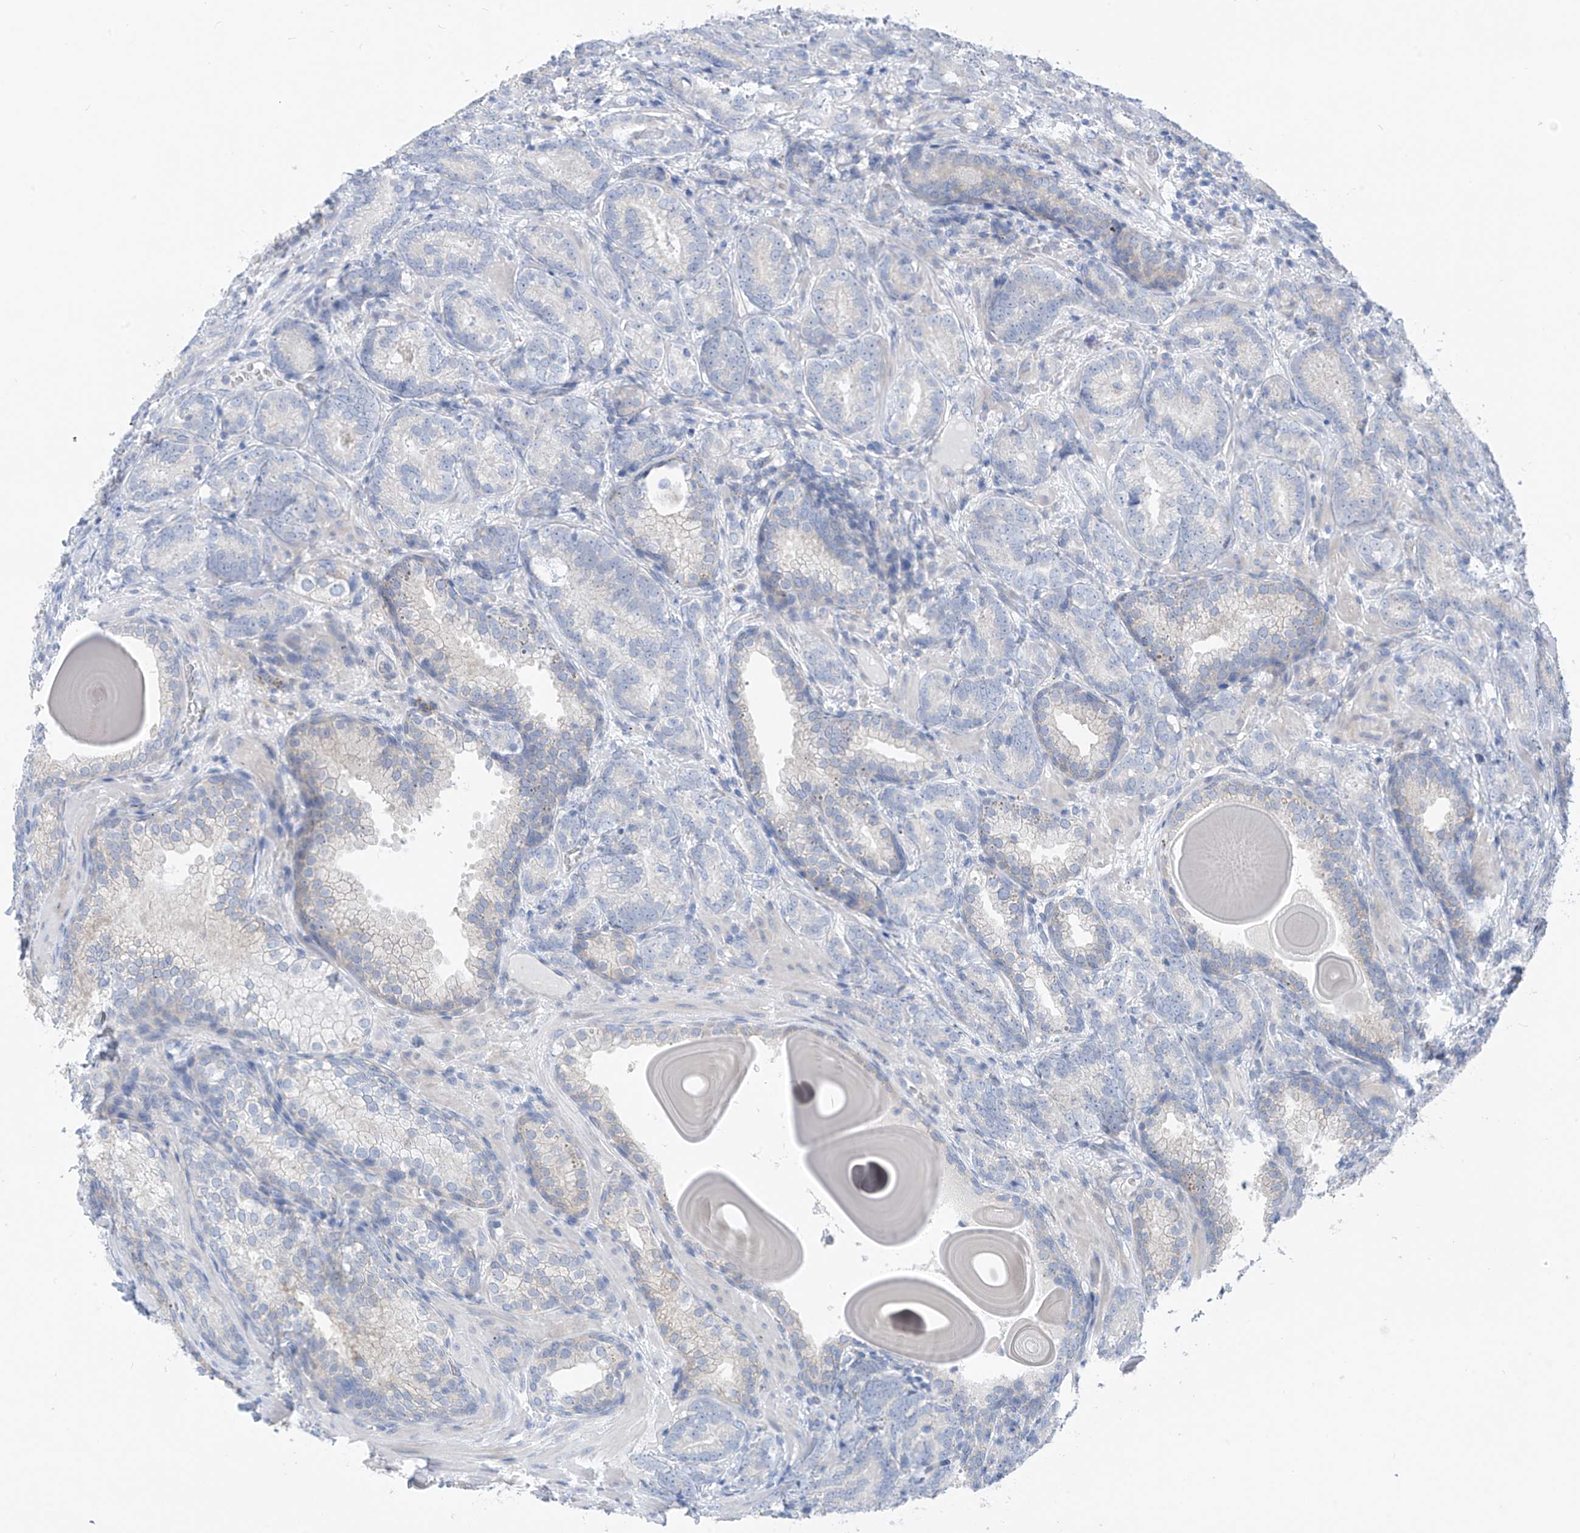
{"staining": {"intensity": "negative", "quantity": "none", "location": "none"}, "tissue": "prostate cancer", "cell_type": "Tumor cells", "image_type": "cancer", "snomed": [{"axis": "morphology", "description": "Adenocarcinoma, High grade"}, {"axis": "topography", "description": "Prostate"}], "caption": "Tumor cells show no significant protein expression in prostate cancer (high-grade adenocarcinoma).", "gene": "LDAH", "patient": {"sex": "male", "age": 66}}